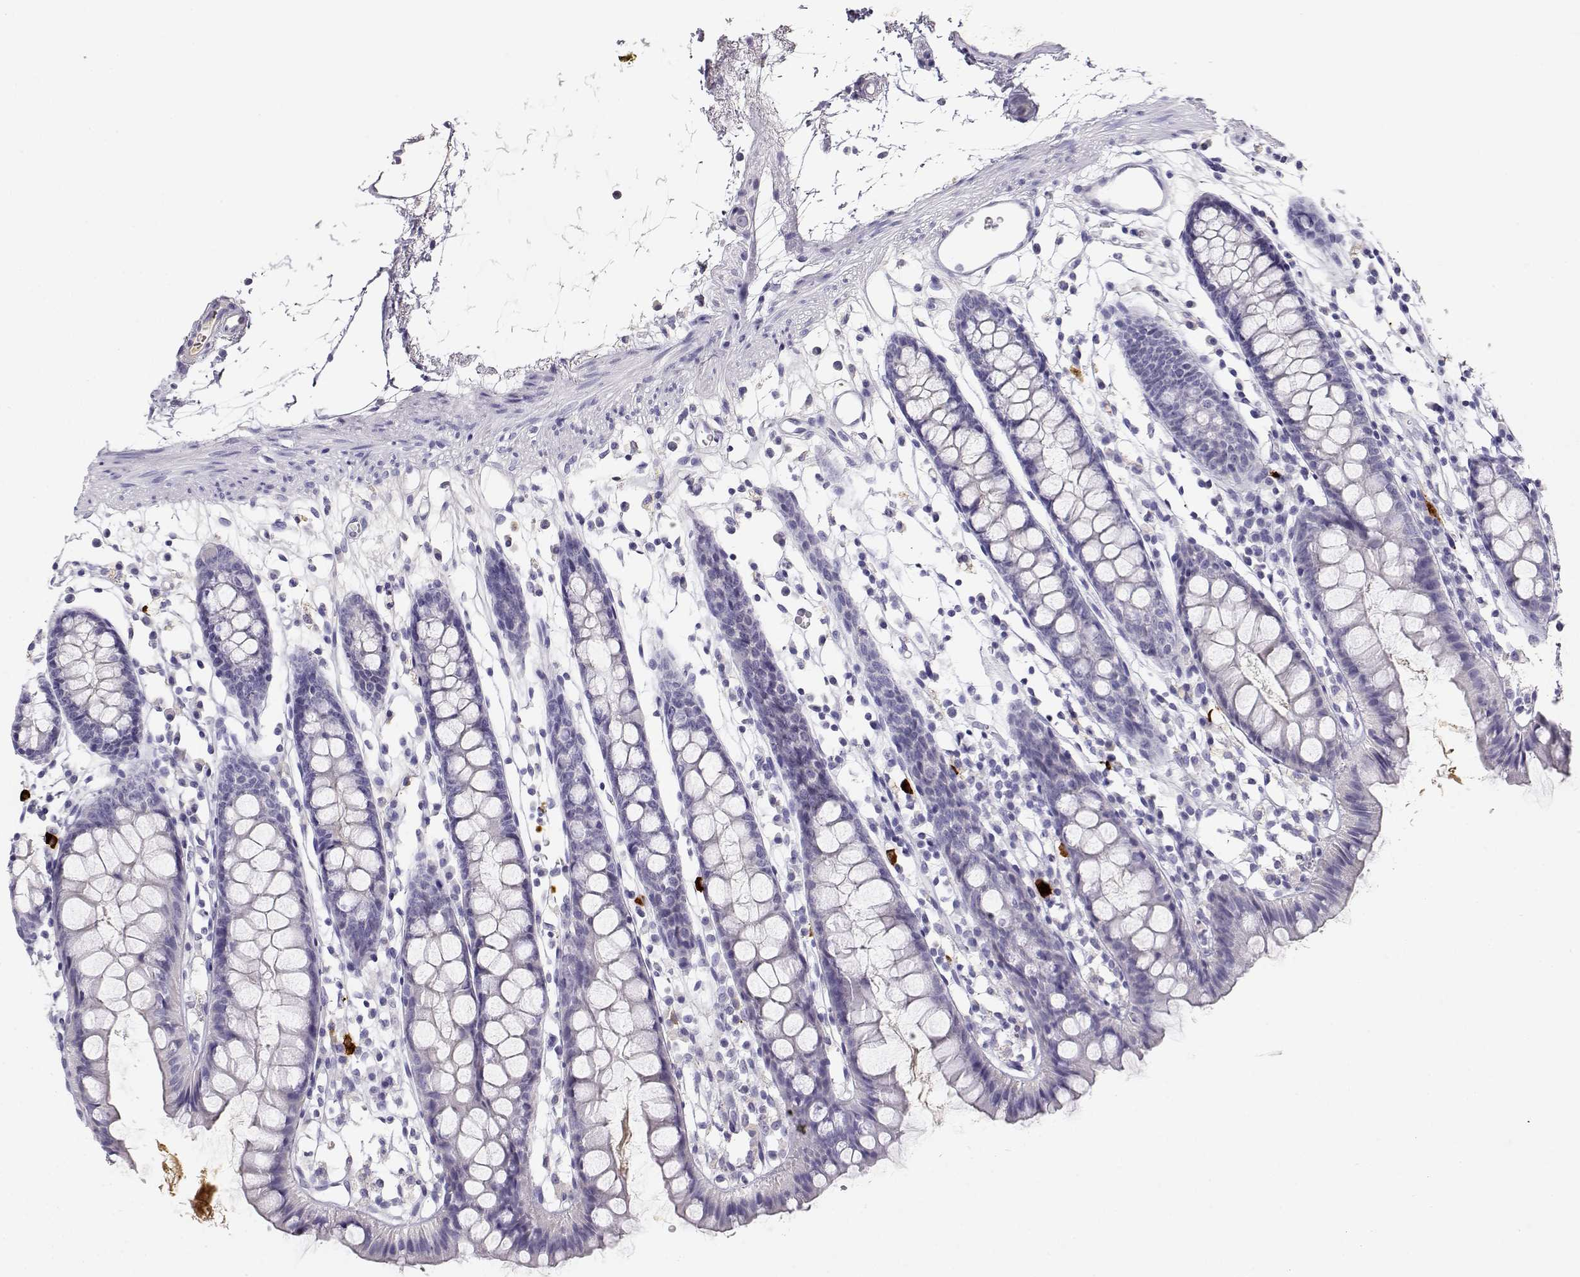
{"staining": {"intensity": "negative", "quantity": "none", "location": "none"}, "tissue": "colon", "cell_type": "Endothelial cells", "image_type": "normal", "snomed": [{"axis": "morphology", "description": "Normal tissue, NOS"}, {"axis": "topography", "description": "Colon"}], "caption": "High power microscopy histopathology image of an IHC histopathology image of unremarkable colon, revealing no significant staining in endothelial cells. (Immunohistochemistry, brightfield microscopy, high magnification).", "gene": "GPR174", "patient": {"sex": "male", "age": 47}}